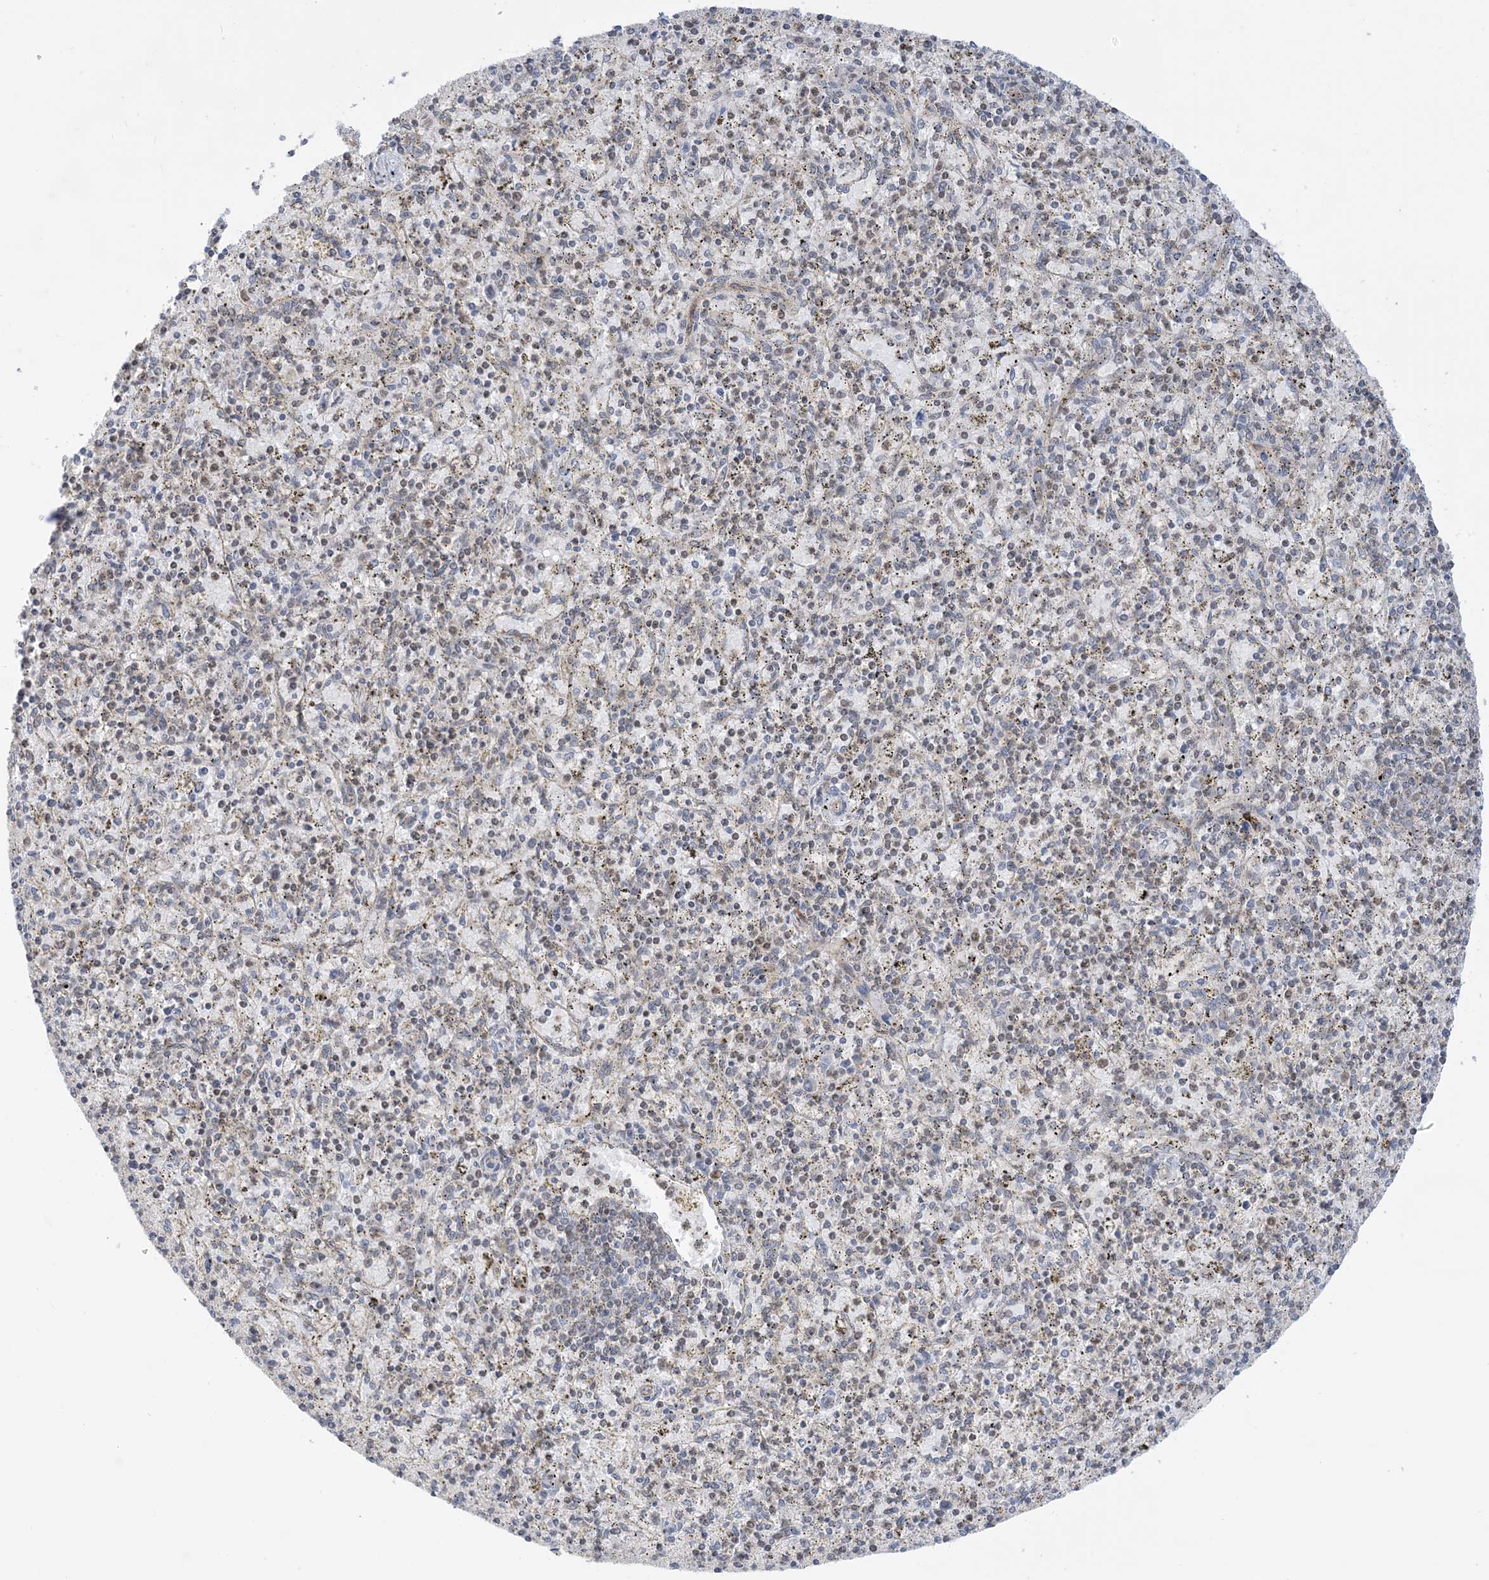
{"staining": {"intensity": "negative", "quantity": "none", "location": "none"}, "tissue": "spleen", "cell_type": "Cells in red pulp", "image_type": "normal", "snomed": [{"axis": "morphology", "description": "Normal tissue, NOS"}, {"axis": "topography", "description": "Spleen"}], "caption": "IHC of benign spleen exhibits no expression in cells in red pulp.", "gene": "CASP4", "patient": {"sex": "male", "age": 72}}